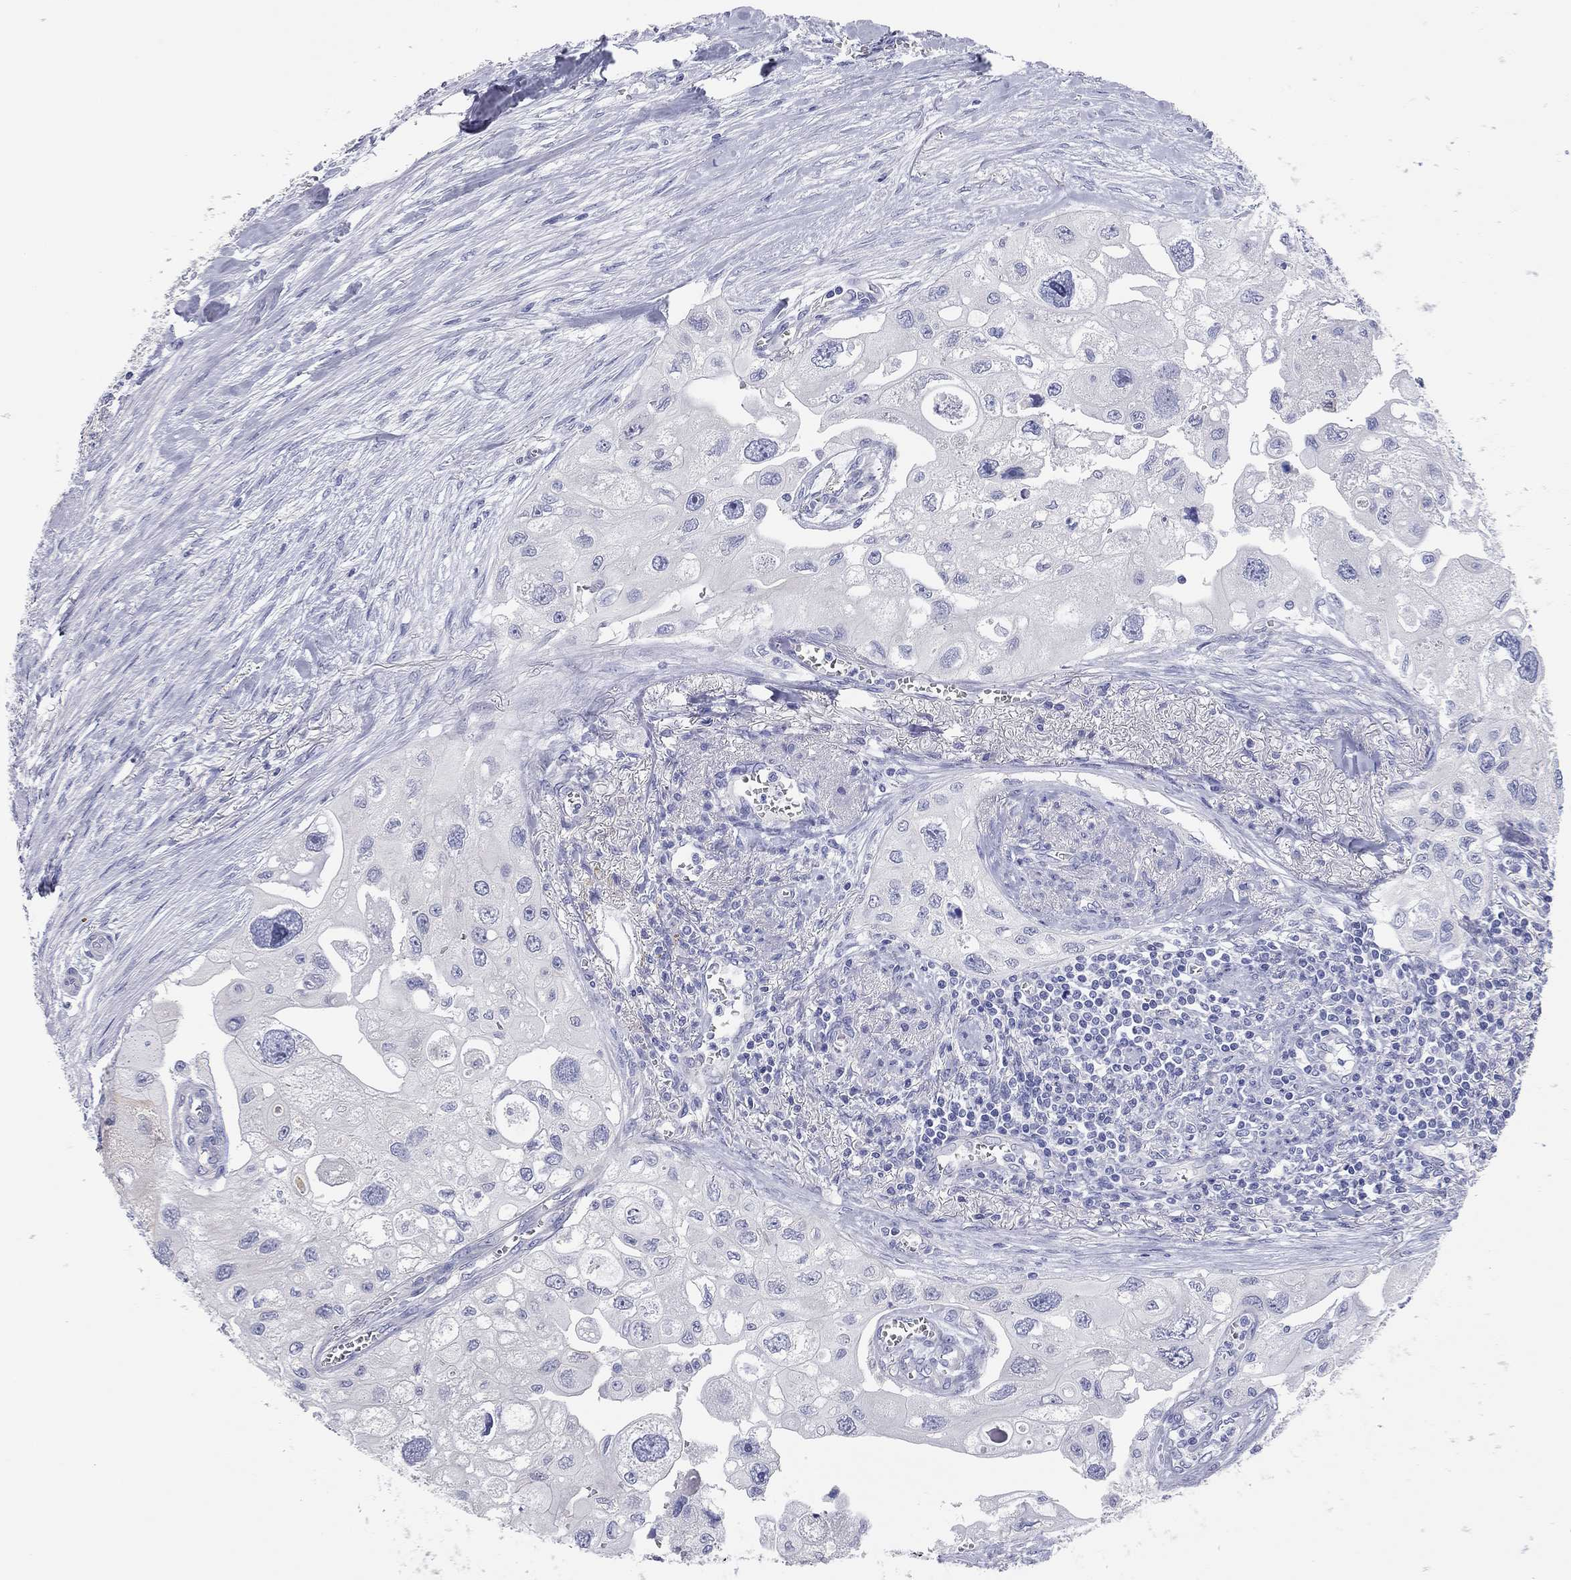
{"staining": {"intensity": "negative", "quantity": "none", "location": "none"}, "tissue": "urothelial cancer", "cell_type": "Tumor cells", "image_type": "cancer", "snomed": [{"axis": "morphology", "description": "Urothelial carcinoma, High grade"}, {"axis": "topography", "description": "Urinary bladder"}], "caption": "Urothelial cancer was stained to show a protein in brown. There is no significant expression in tumor cells.", "gene": "TMEM221", "patient": {"sex": "male", "age": 59}}